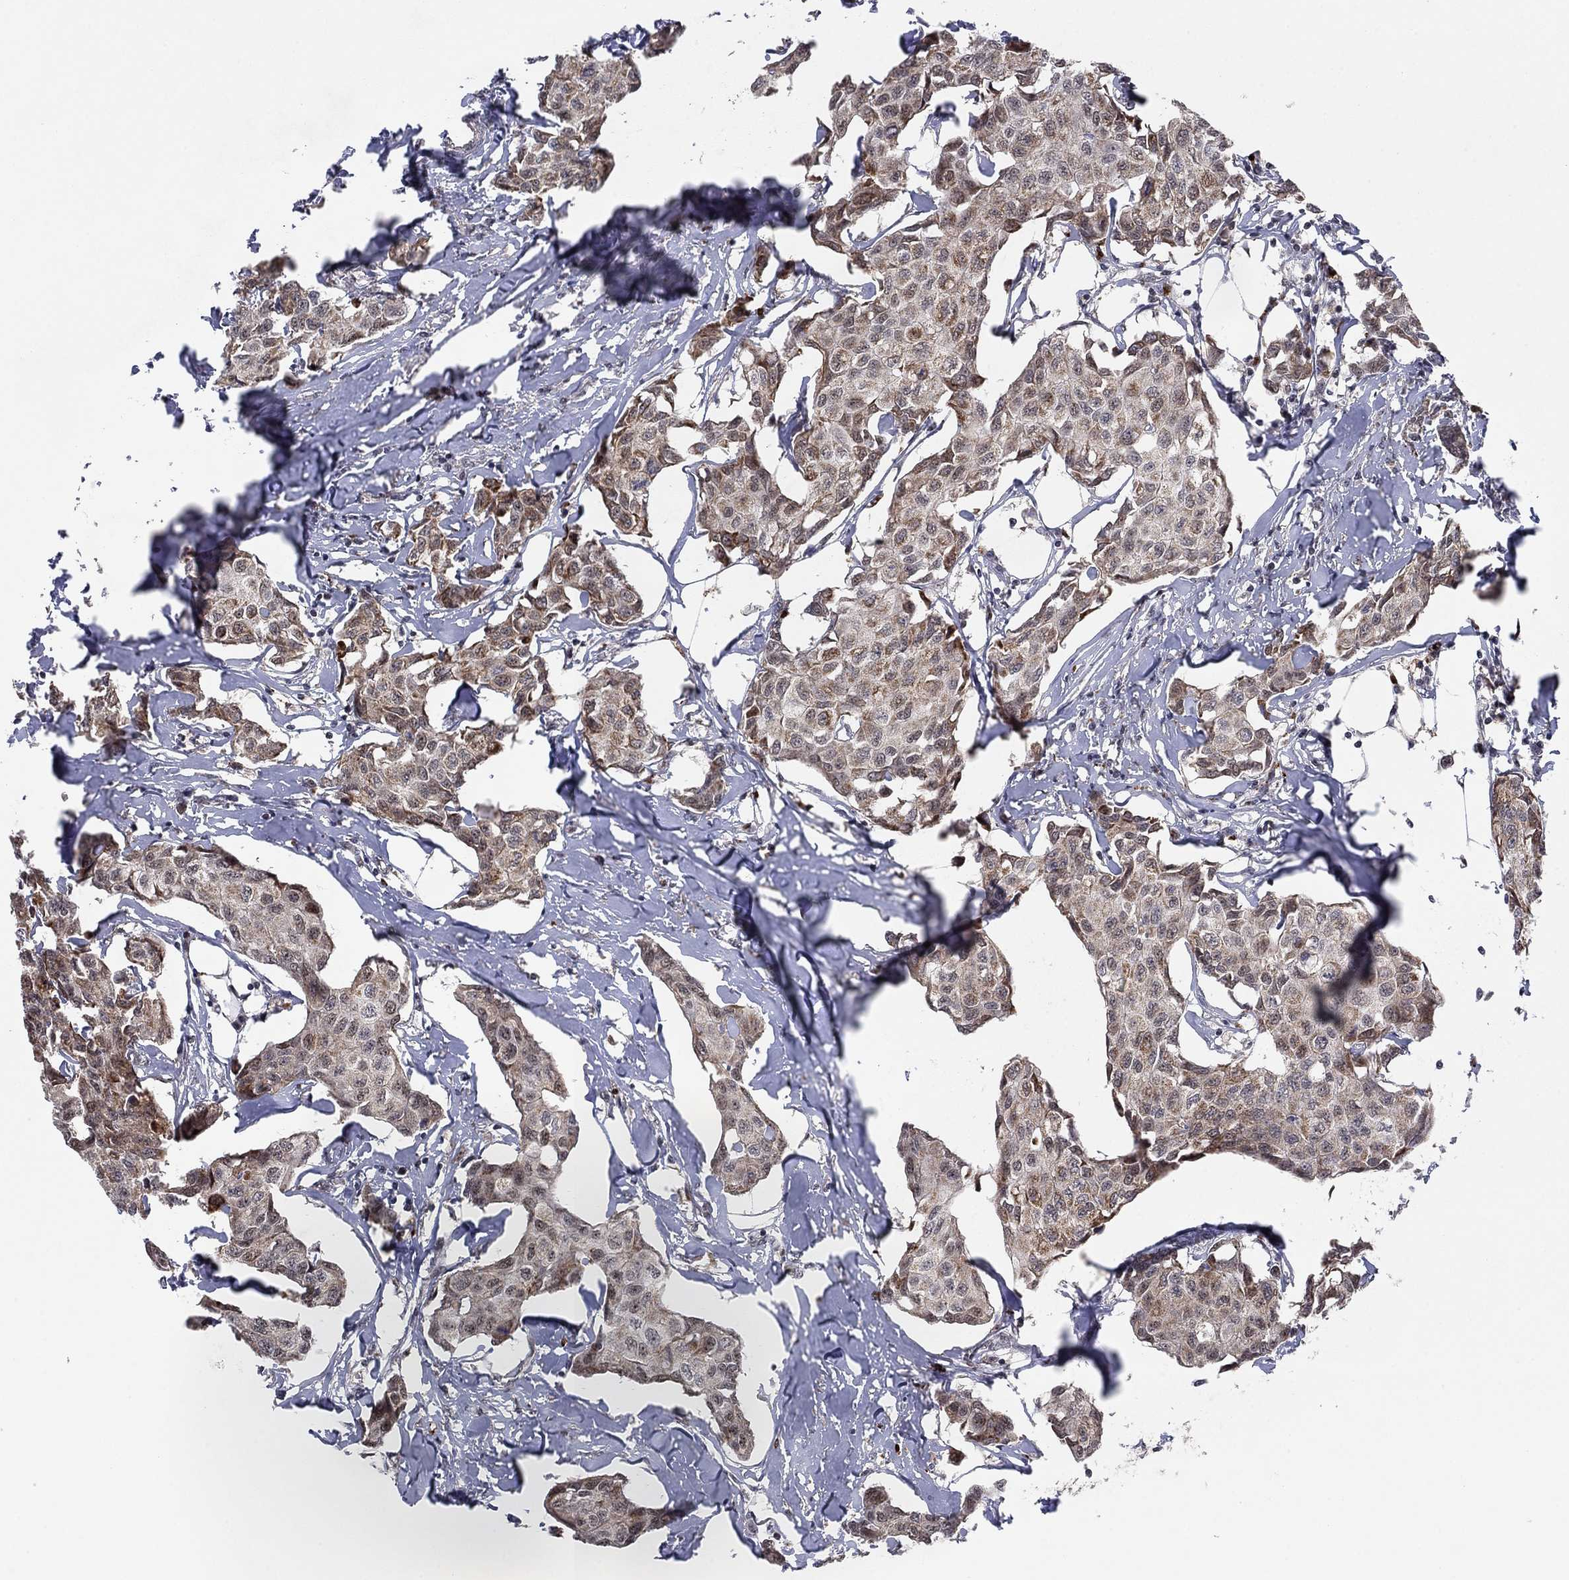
{"staining": {"intensity": "weak", "quantity": "25%-75%", "location": "cytoplasmic/membranous"}, "tissue": "breast cancer", "cell_type": "Tumor cells", "image_type": "cancer", "snomed": [{"axis": "morphology", "description": "Duct carcinoma"}, {"axis": "topography", "description": "Breast"}], "caption": "This image demonstrates IHC staining of human breast cancer (intraductal carcinoma), with low weak cytoplasmic/membranous positivity in about 25%-75% of tumor cells.", "gene": "ZNF395", "patient": {"sex": "female", "age": 80}}